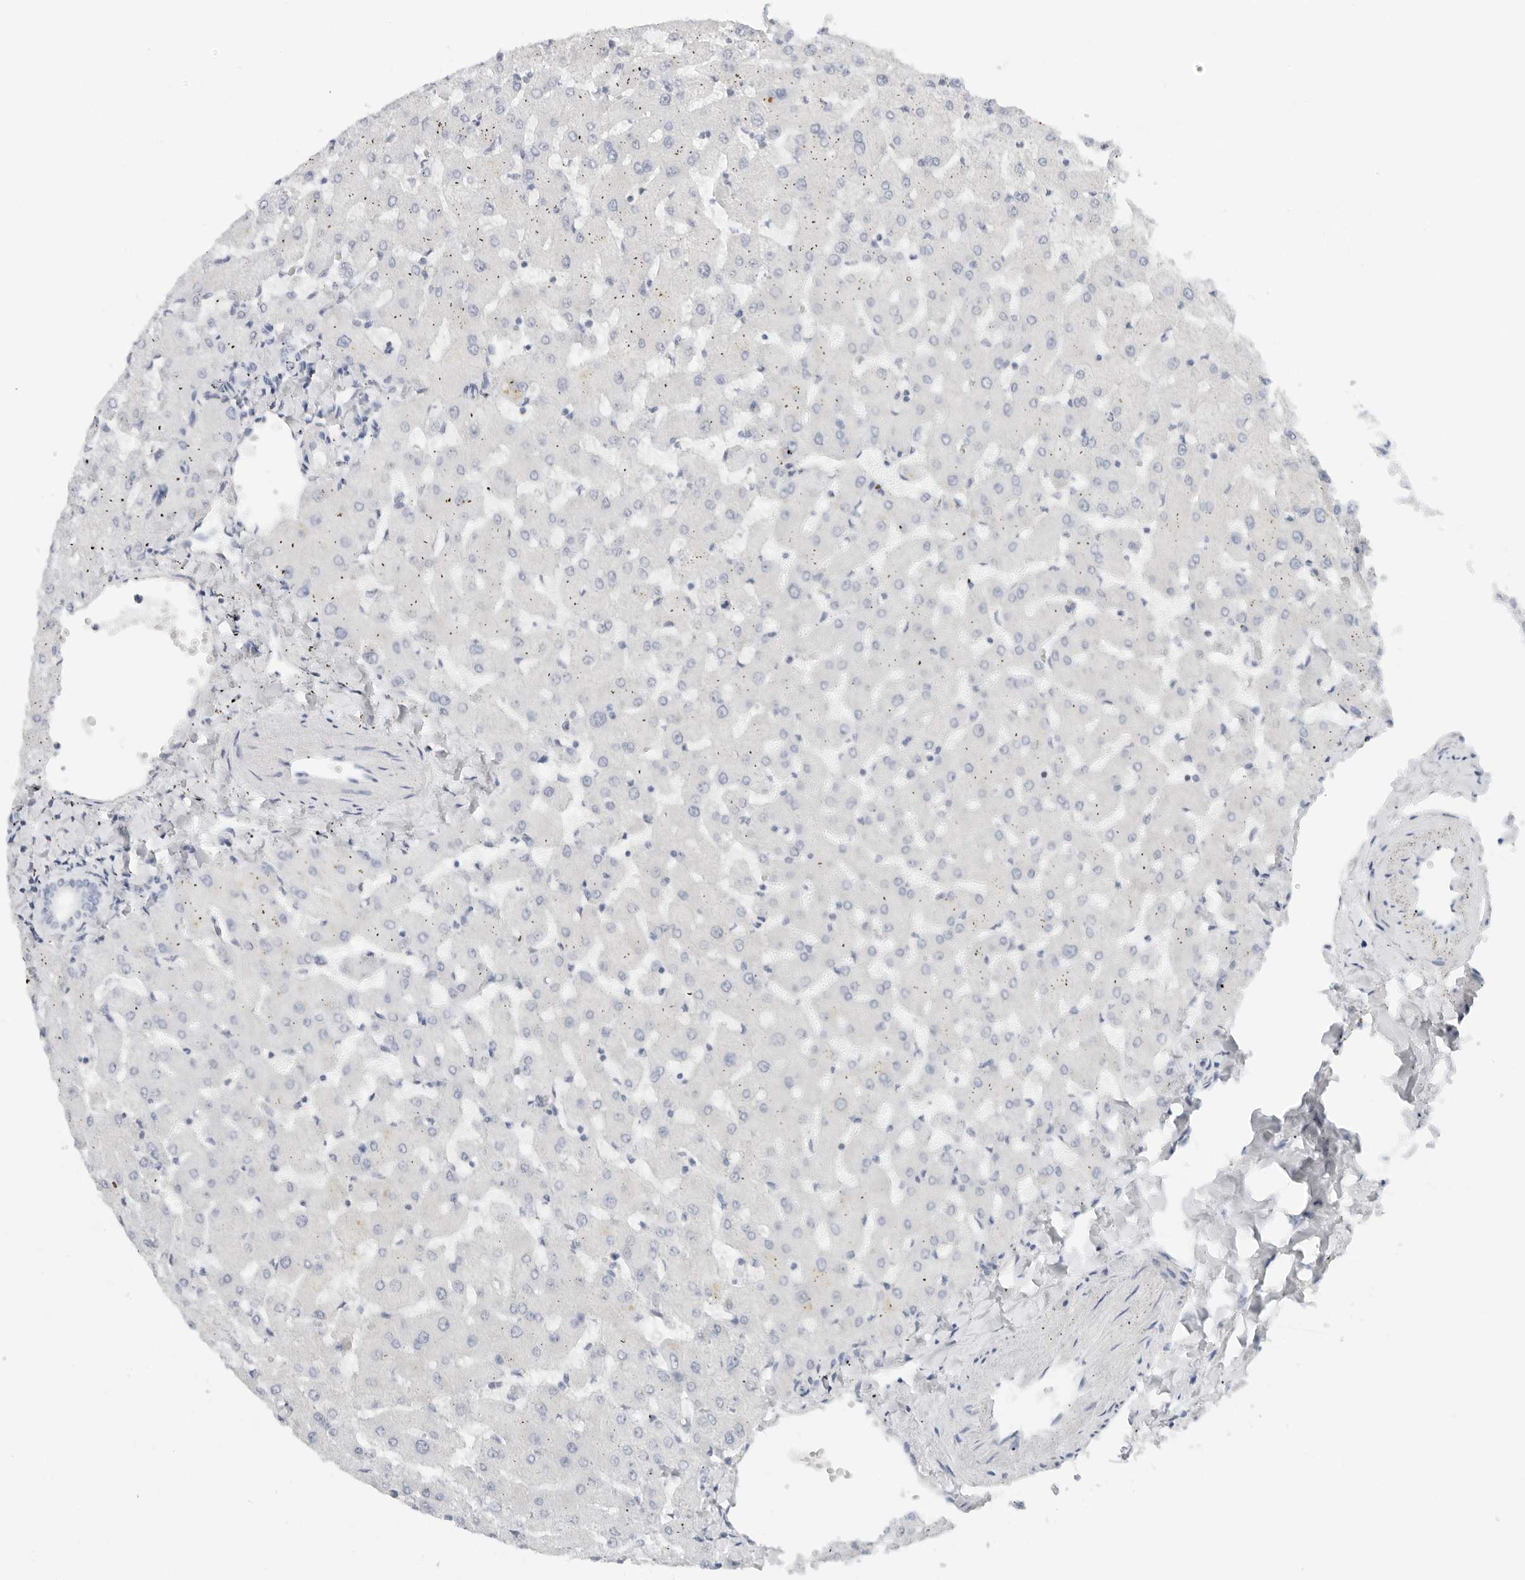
{"staining": {"intensity": "negative", "quantity": "none", "location": "none"}, "tissue": "liver", "cell_type": "Cholangiocytes", "image_type": "normal", "snomed": [{"axis": "morphology", "description": "Normal tissue, NOS"}, {"axis": "topography", "description": "Liver"}], "caption": "Immunohistochemistry photomicrograph of normal human liver stained for a protein (brown), which reveals no staining in cholangiocytes.", "gene": "RC3H1", "patient": {"sex": "female", "age": 63}}